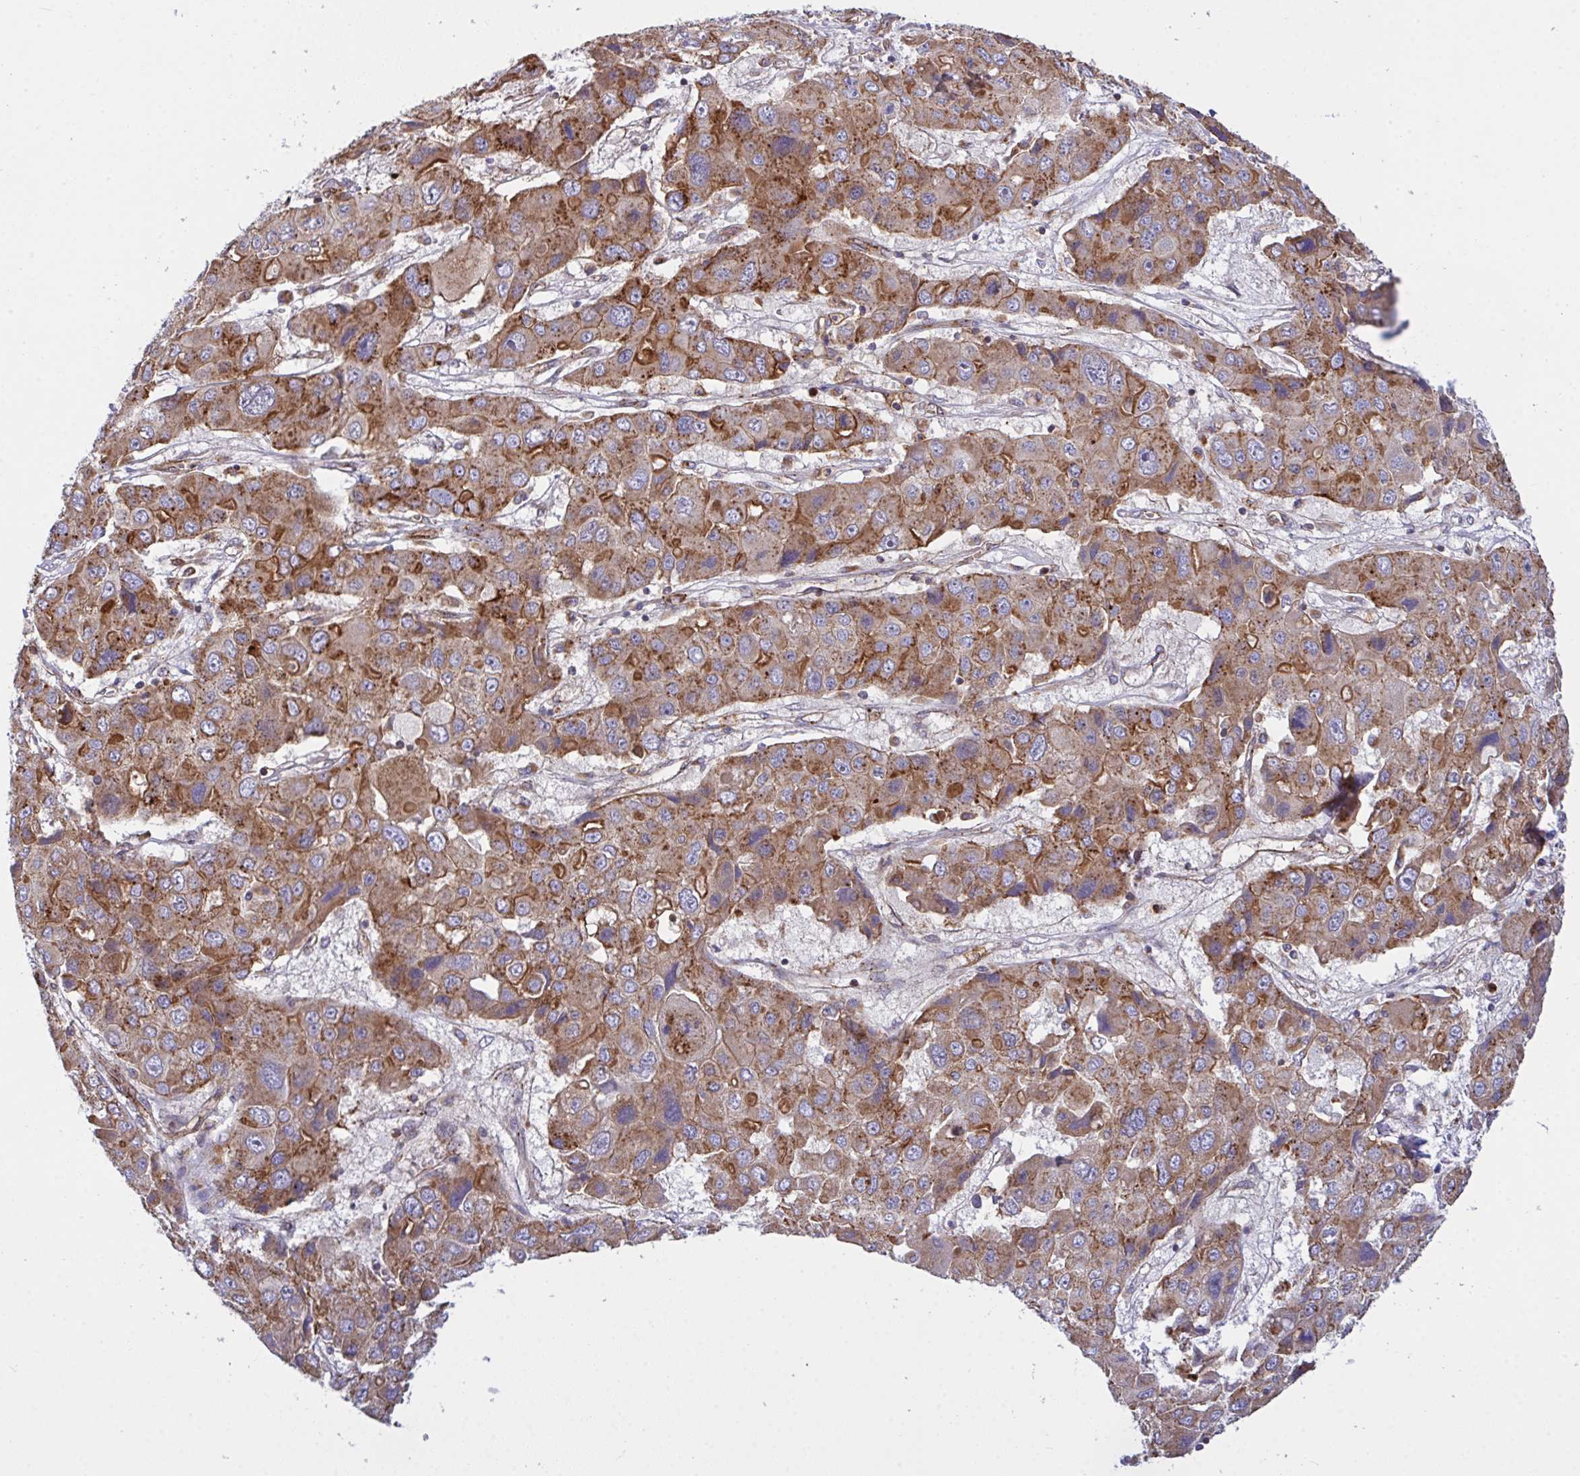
{"staining": {"intensity": "moderate", "quantity": ">75%", "location": "cytoplasmic/membranous"}, "tissue": "liver cancer", "cell_type": "Tumor cells", "image_type": "cancer", "snomed": [{"axis": "morphology", "description": "Cholangiocarcinoma"}, {"axis": "topography", "description": "Liver"}], "caption": "Liver cholangiocarcinoma stained with DAB IHC exhibits medium levels of moderate cytoplasmic/membranous positivity in approximately >75% of tumor cells.", "gene": "C4orf36", "patient": {"sex": "male", "age": 67}}